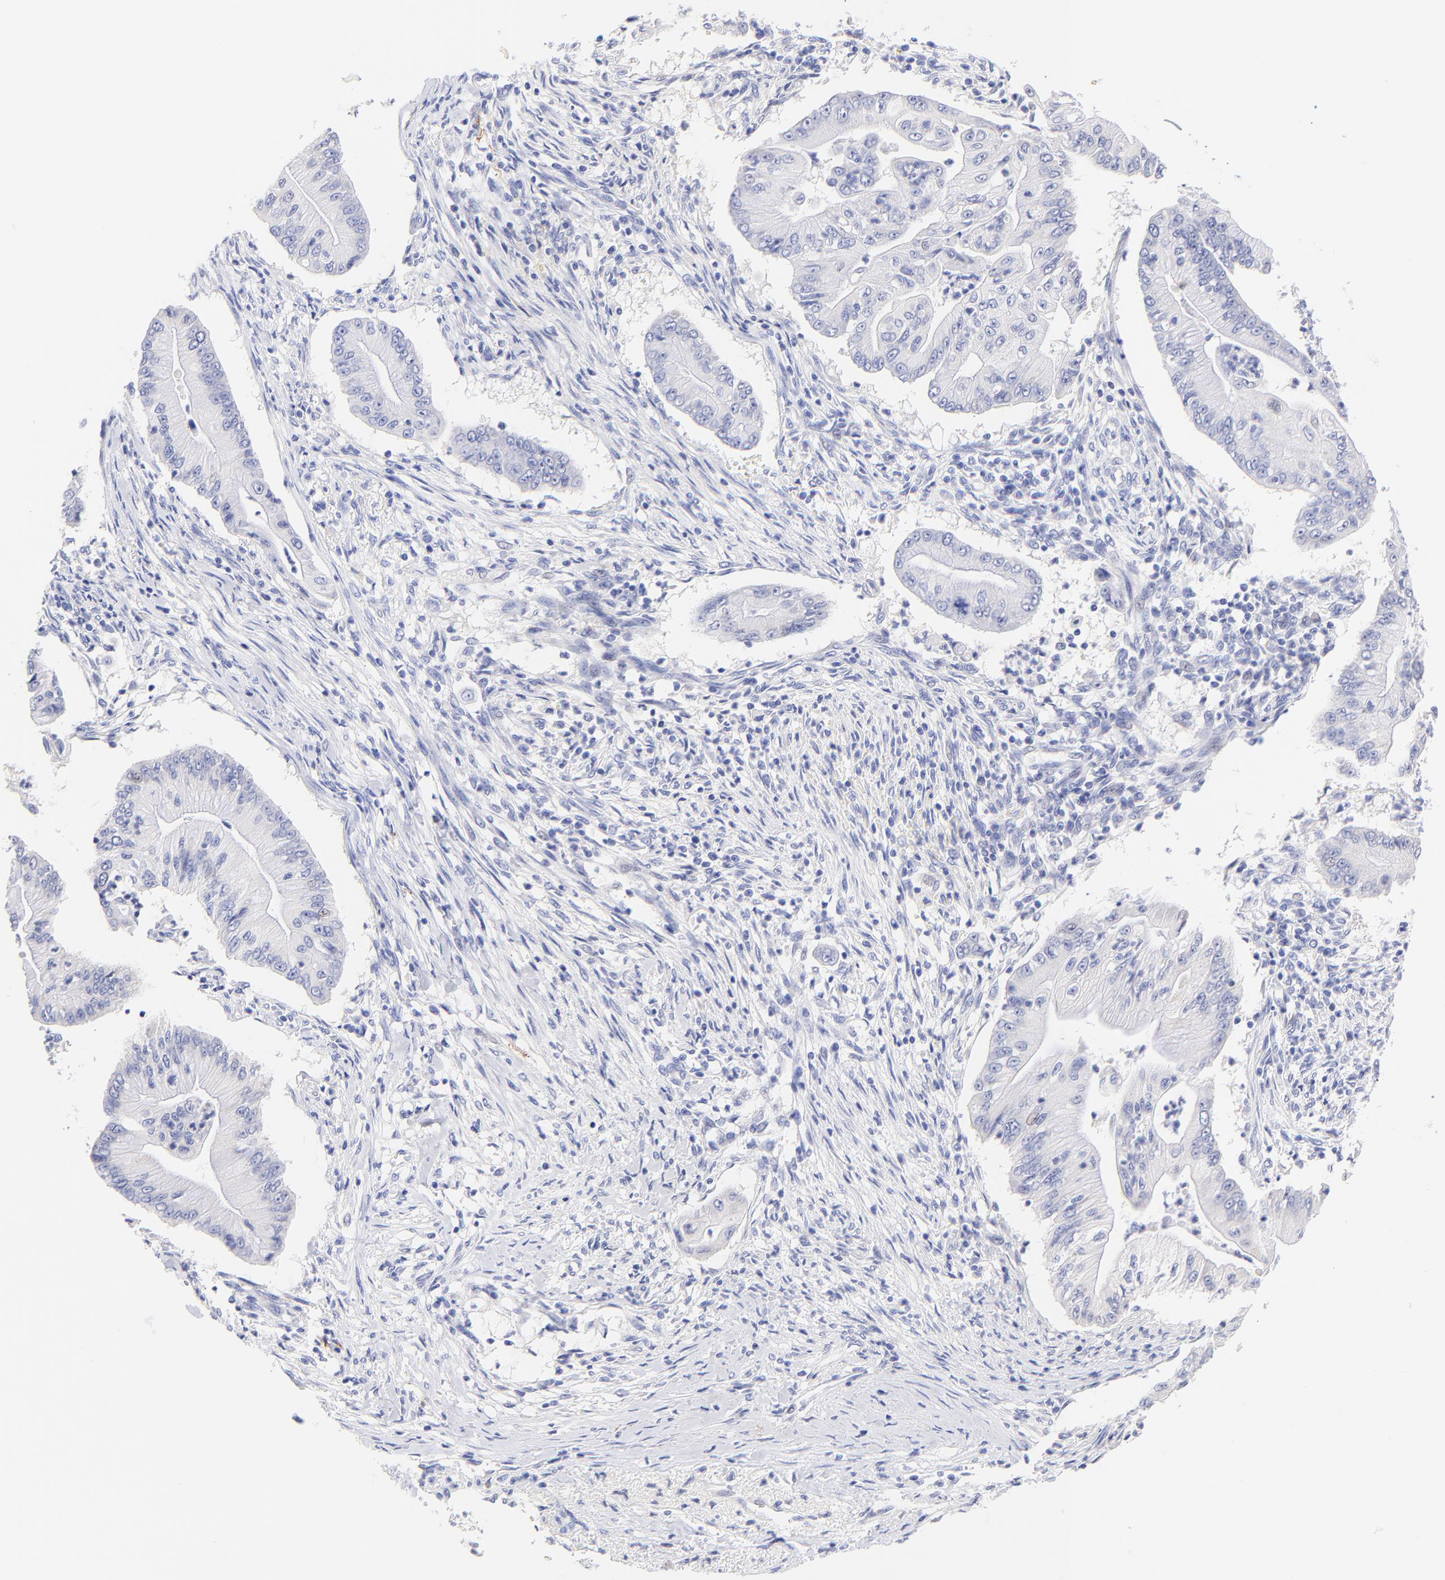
{"staining": {"intensity": "negative", "quantity": "none", "location": "none"}, "tissue": "pancreatic cancer", "cell_type": "Tumor cells", "image_type": "cancer", "snomed": [{"axis": "morphology", "description": "Adenocarcinoma, NOS"}, {"axis": "topography", "description": "Pancreas"}], "caption": "Tumor cells are negative for brown protein staining in pancreatic cancer.", "gene": "RAB3A", "patient": {"sex": "male", "age": 62}}